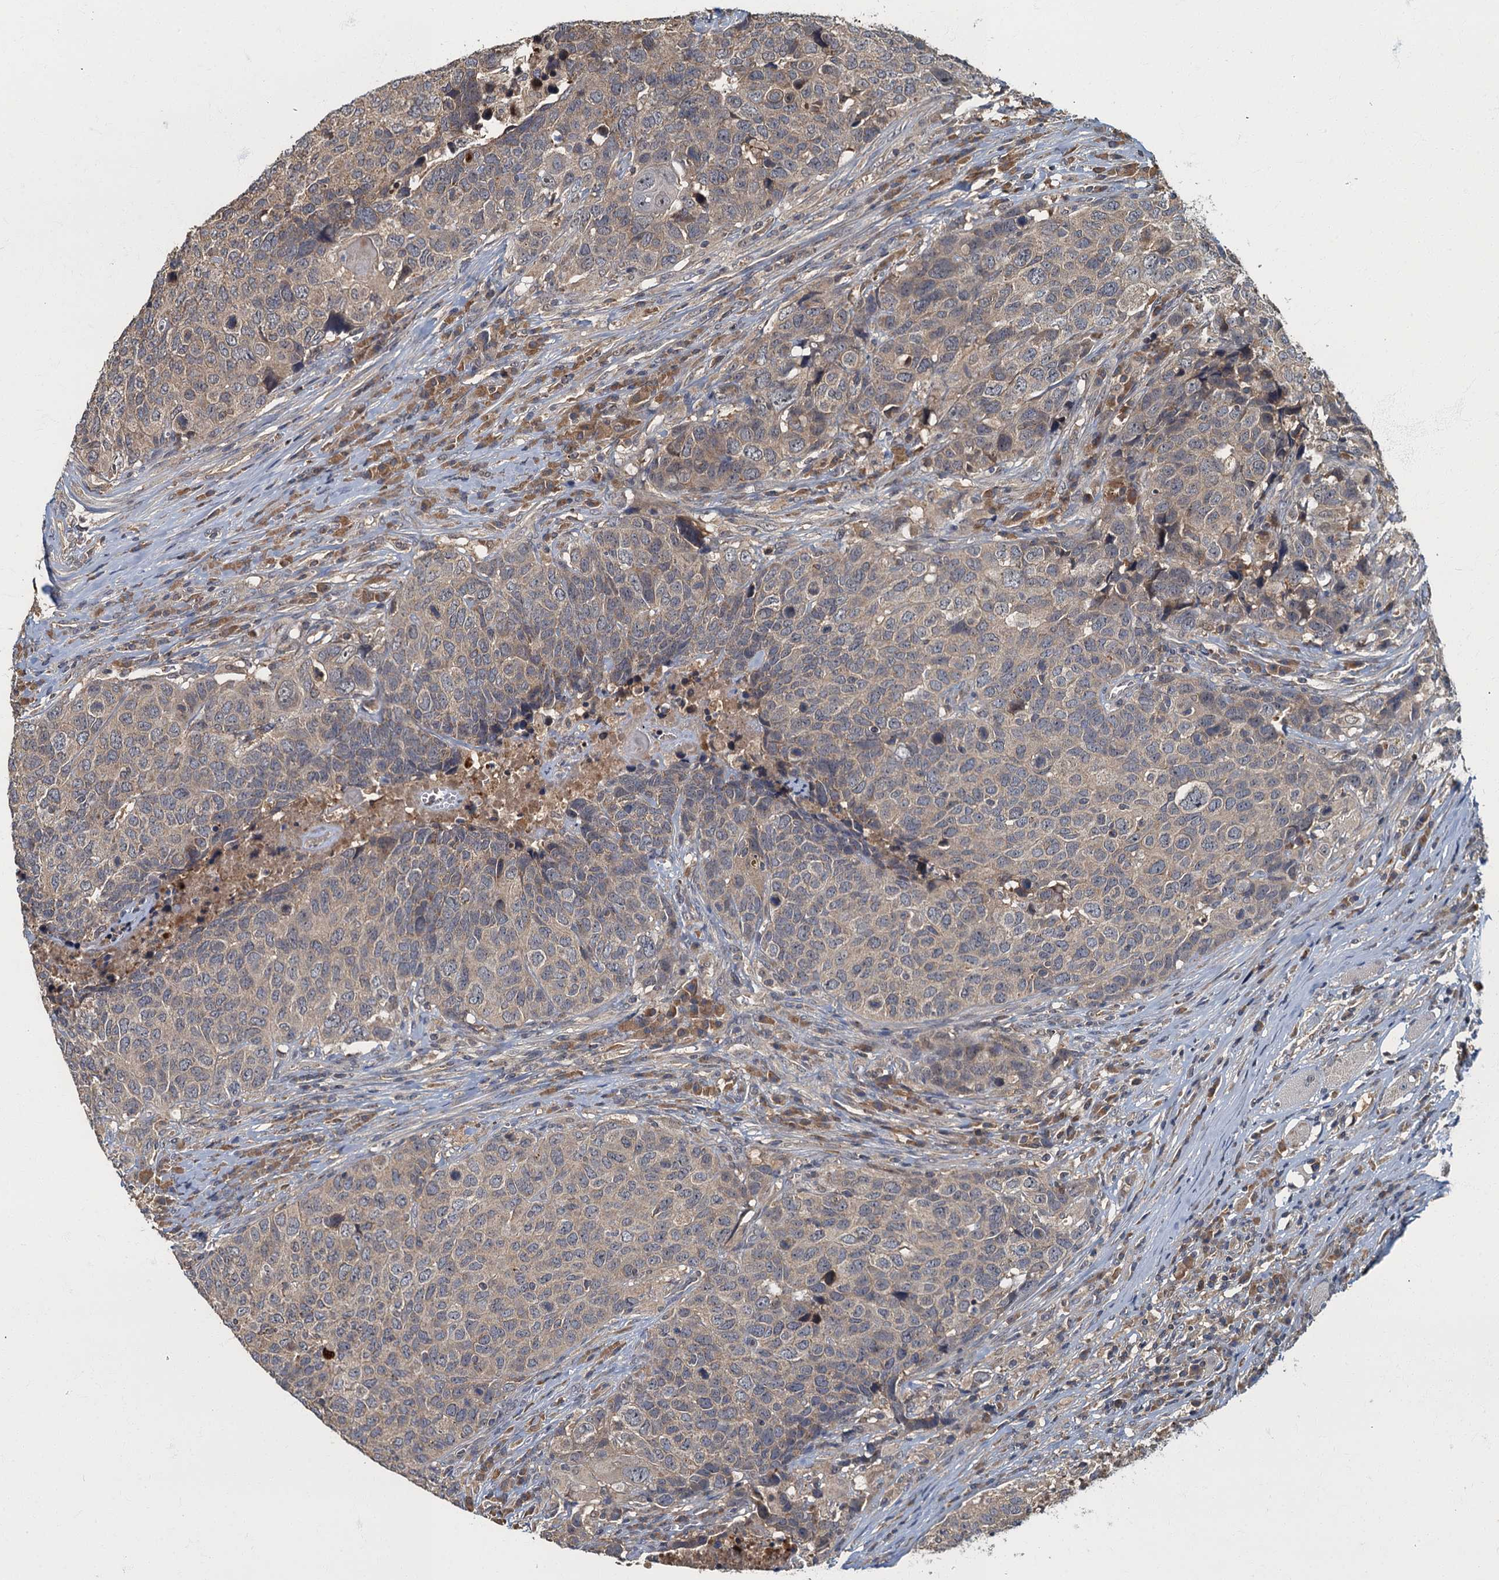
{"staining": {"intensity": "weak", "quantity": "25%-75%", "location": "cytoplasmic/membranous"}, "tissue": "head and neck cancer", "cell_type": "Tumor cells", "image_type": "cancer", "snomed": [{"axis": "morphology", "description": "Squamous cell carcinoma, NOS"}, {"axis": "topography", "description": "Head-Neck"}], "caption": "IHC staining of head and neck cancer (squamous cell carcinoma), which reveals low levels of weak cytoplasmic/membranous expression in approximately 25%-75% of tumor cells indicating weak cytoplasmic/membranous protein expression. The staining was performed using DAB (3,3'-diaminobenzidine) (brown) for protein detection and nuclei were counterstained in hematoxylin (blue).", "gene": "WDCP", "patient": {"sex": "male", "age": 66}}